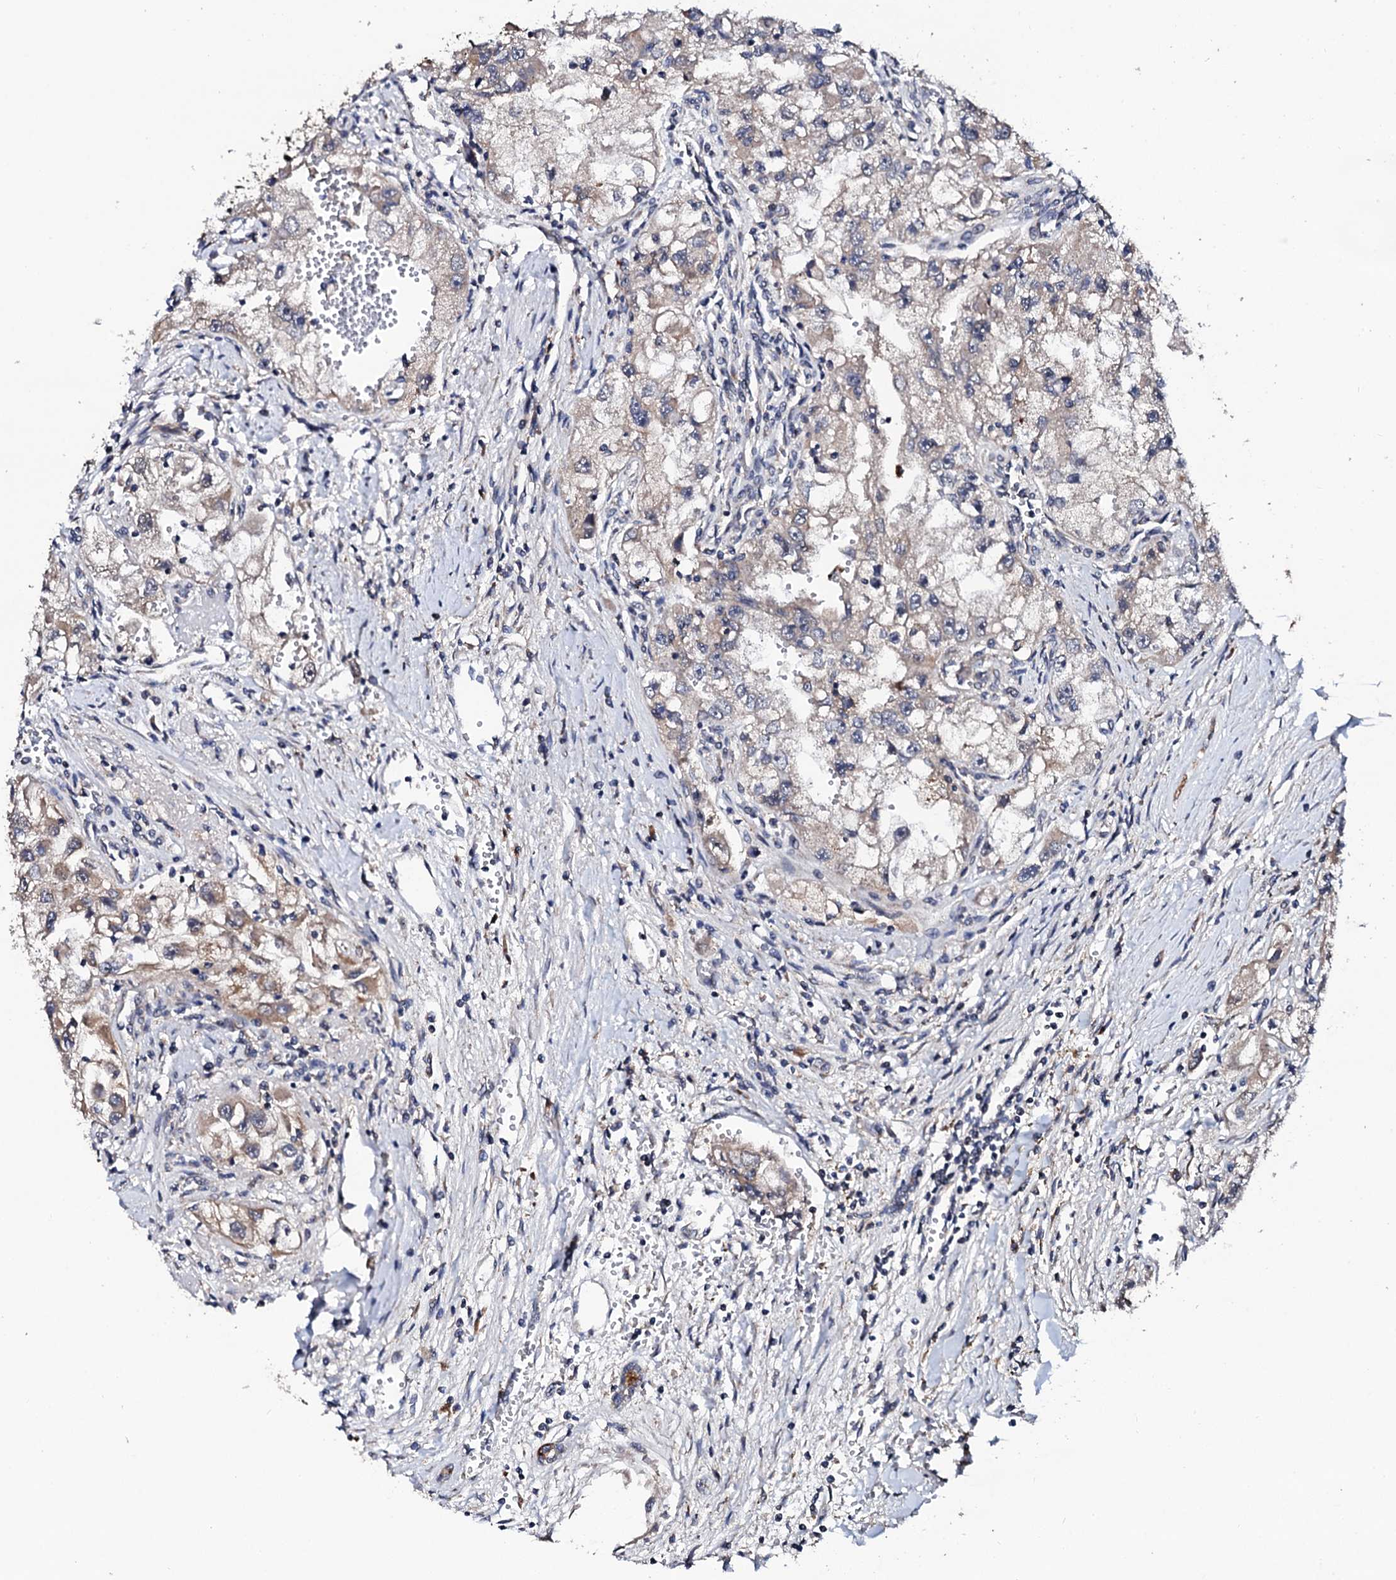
{"staining": {"intensity": "weak", "quantity": "<25%", "location": "cytoplasmic/membranous"}, "tissue": "renal cancer", "cell_type": "Tumor cells", "image_type": "cancer", "snomed": [{"axis": "morphology", "description": "Adenocarcinoma, NOS"}, {"axis": "topography", "description": "Kidney"}], "caption": "A histopathology image of human adenocarcinoma (renal) is negative for staining in tumor cells. Nuclei are stained in blue.", "gene": "IP6K1", "patient": {"sex": "male", "age": 63}}